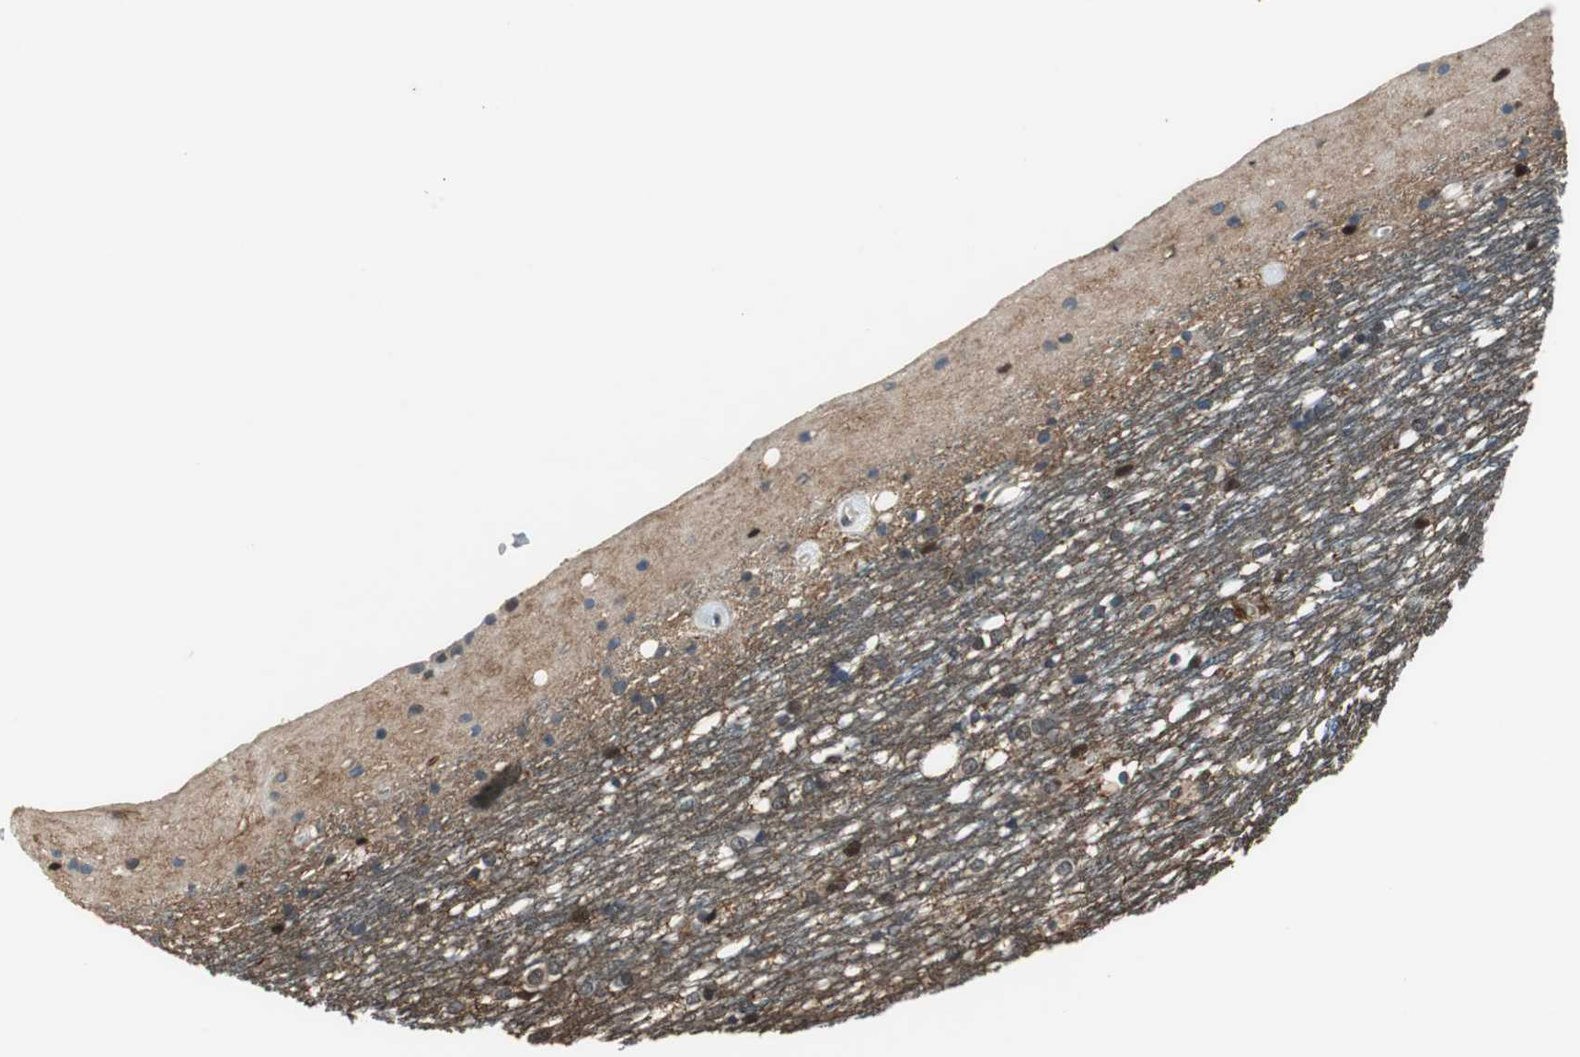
{"staining": {"intensity": "weak", "quantity": "<25%", "location": "cytoplasmic/membranous"}, "tissue": "caudate", "cell_type": "Glial cells", "image_type": "normal", "snomed": [{"axis": "morphology", "description": "Normal tissue, NOS"}, {"axis": "topography", "description": "Lateral ventricle wall"}], "caption": "Immunohistochemistry (IHC) photomicrograph of benign human caudate stained for a protein (brown), which demonstrates no staining in glial cells. (IHC, brightfield microscopy, high magnification).", "gene": "MAFB", "patient": {"sex": "female", "age": 19}}